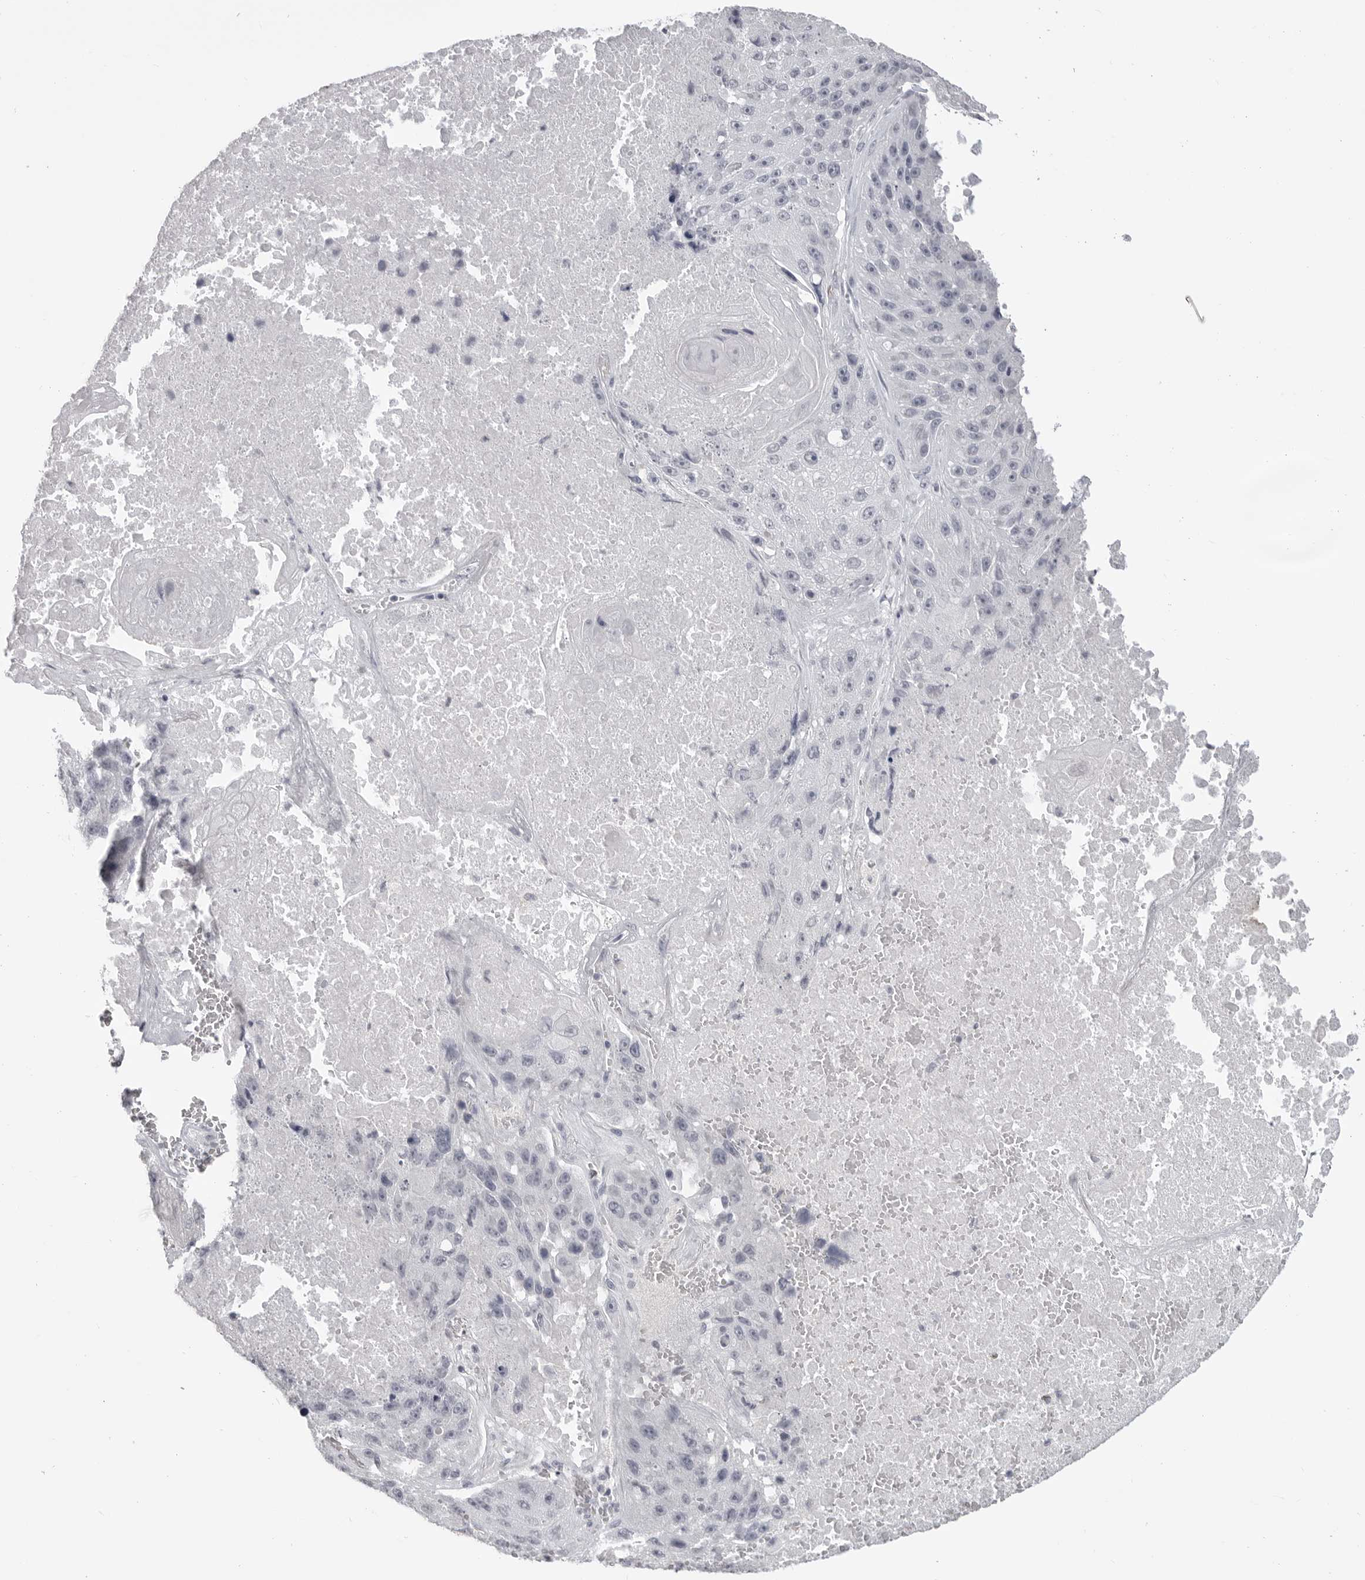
{"staining": {"intensity": "negative", "quantity": "none", "location": "none"}, "tissue": "lung cancer", "cell_type": "Tumor cells", "image_type": "cancer", "snomed": [{"axis": "morphology", "description": "Squamous cell carcinoma, NOS"}, {"axis": "topography", "description": "Lung"}], "caption": "IHC micrograph of human lung squamous cell carcinoma stained for a protein (brown), which exhibits no staining in tumor cells.", "gene": "PRSS1", "patient": {"sex": "male", "age": 61}}